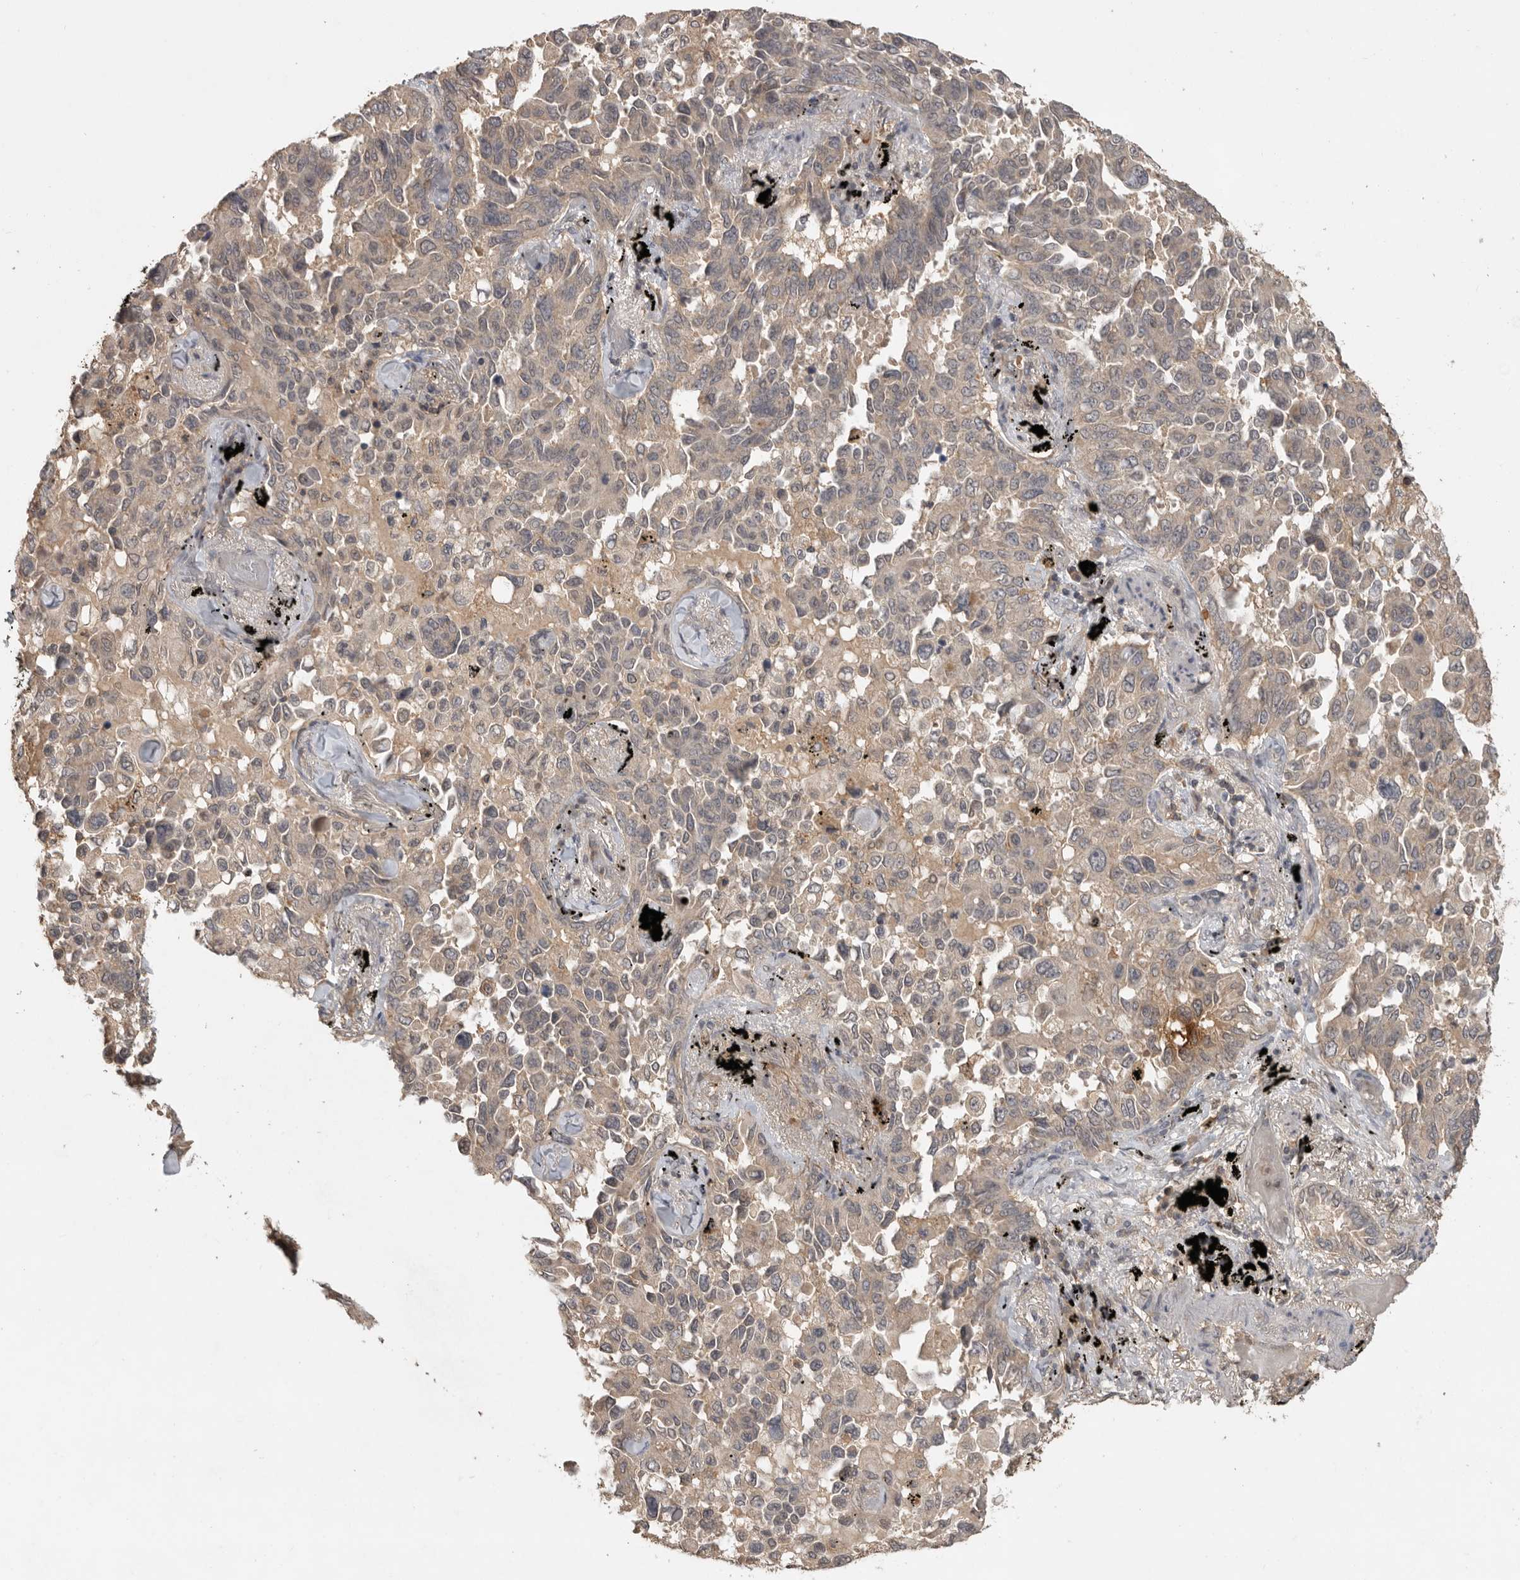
{"staining": {"intensity": "weak", "quantity": ">75%", "location": "cytoplasmic/membranous"}, "tissue": "lung cancer", "cell_type": "Tumor cells", "image_type": "cancer", "snomed": [{"axis": "morphology", "description": "Adenocarcinoma, NOS"}, {"axis": "topography", "description": "Lung"}], "caption": "Brown immunohistochemical staining in lung cancer displays weak cytoplasmic/membranous expression in approximately >75% of tumor cells. The protein is shown in brown color, while the nuclei are stained blue.", "gene": "ADAMTS4", "patient": {"sex": "female", "age": 67}}